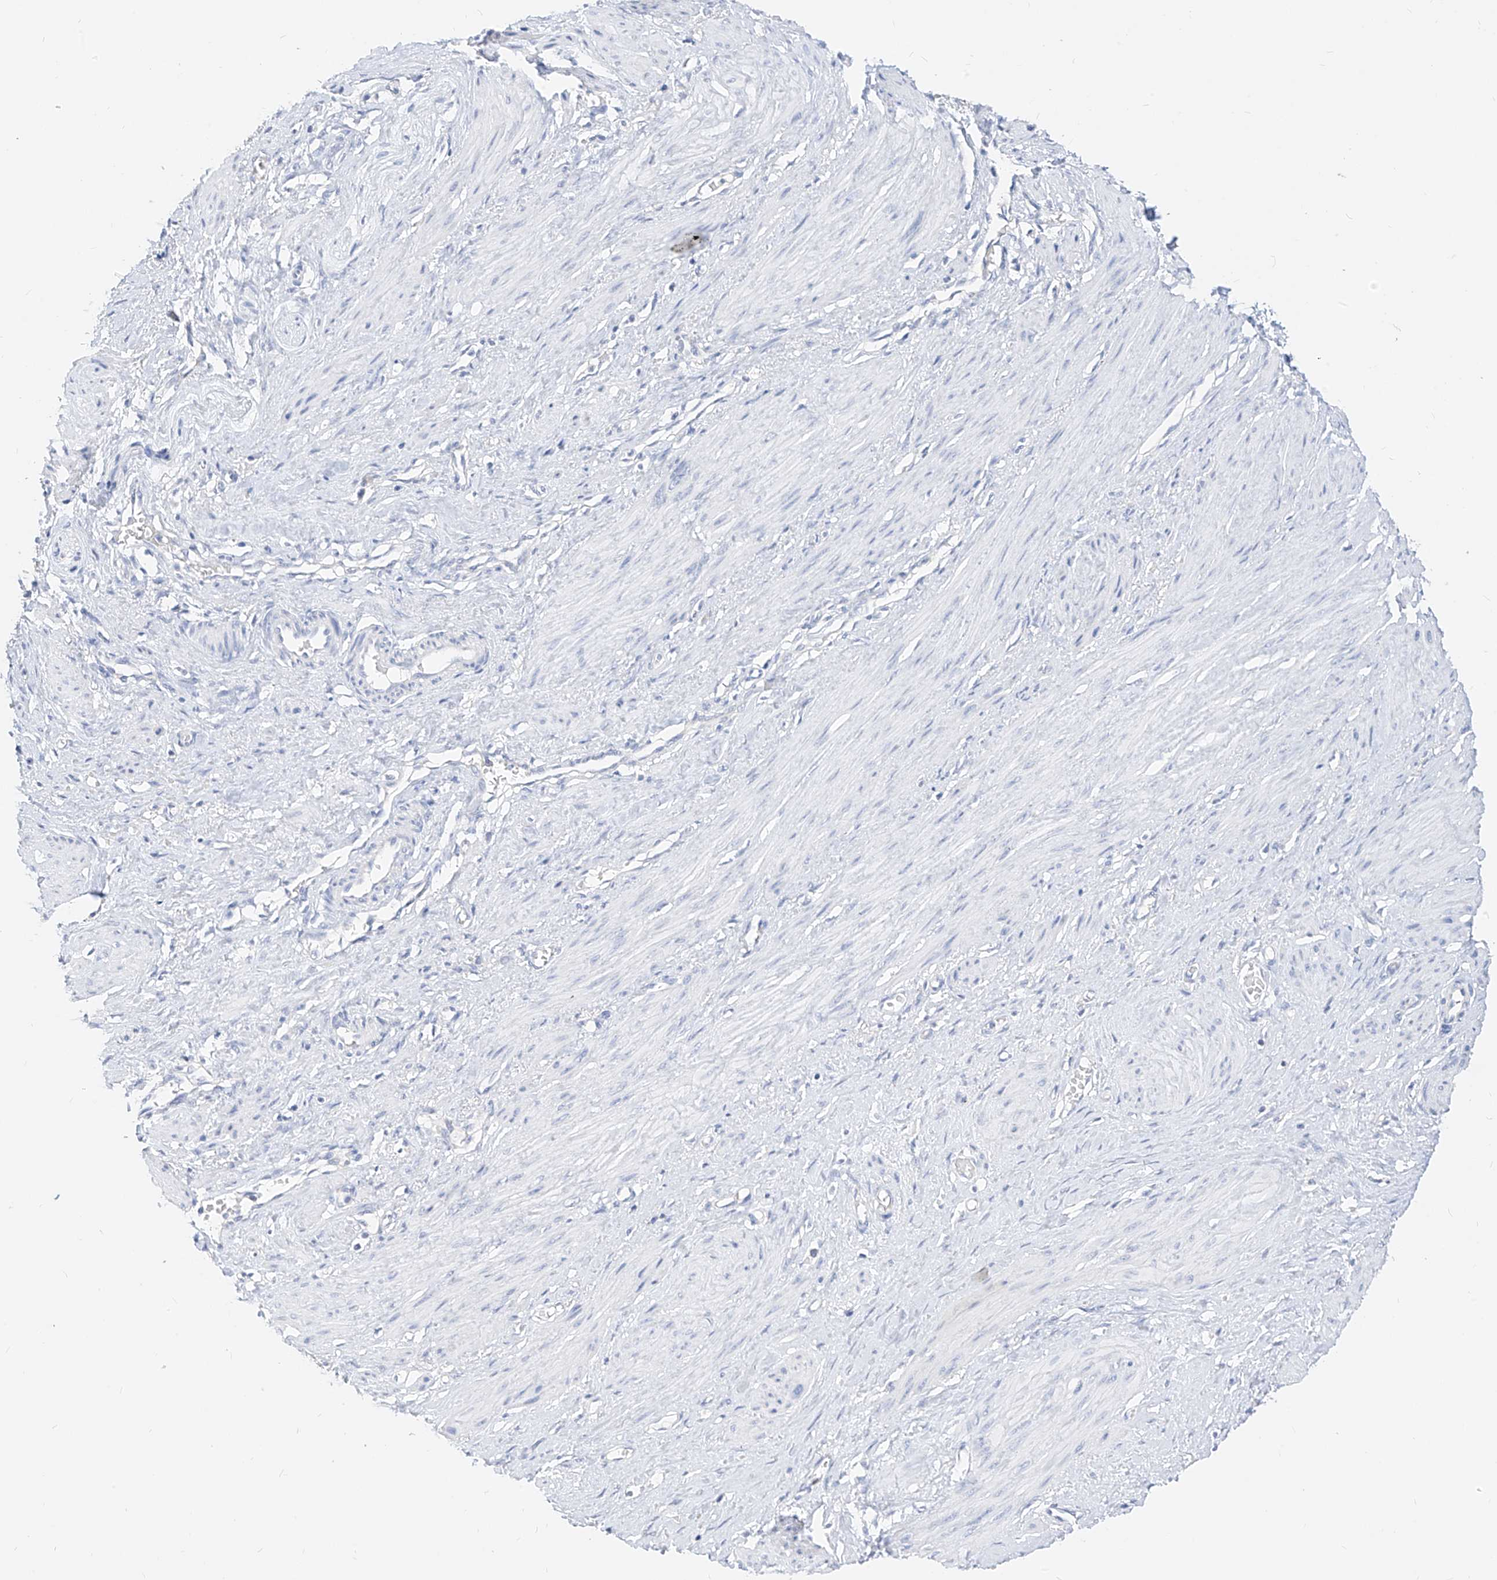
{"staining": {"intensity": "negative", "quantity": "none", "location": "none"}, "tissue": "smooth muscle", "cell_type": "Smooth muscle cells", "image_type": "normal", "snomed": [{"axis": "morphology", "description": "Normal tissue, NOS"}, {"axis": "topography", "description": "Endometrium"}], "caption": "There is no significant positivity in smooth muscle cells of smooth muscle. (Stains: DAB immunohistochemistry with hematoxylin counter stain, Microscopy: brightfield microscopy at high magnification).", "gene": "ZZEF1", "patient": {"sex": "female", "age": 33}}